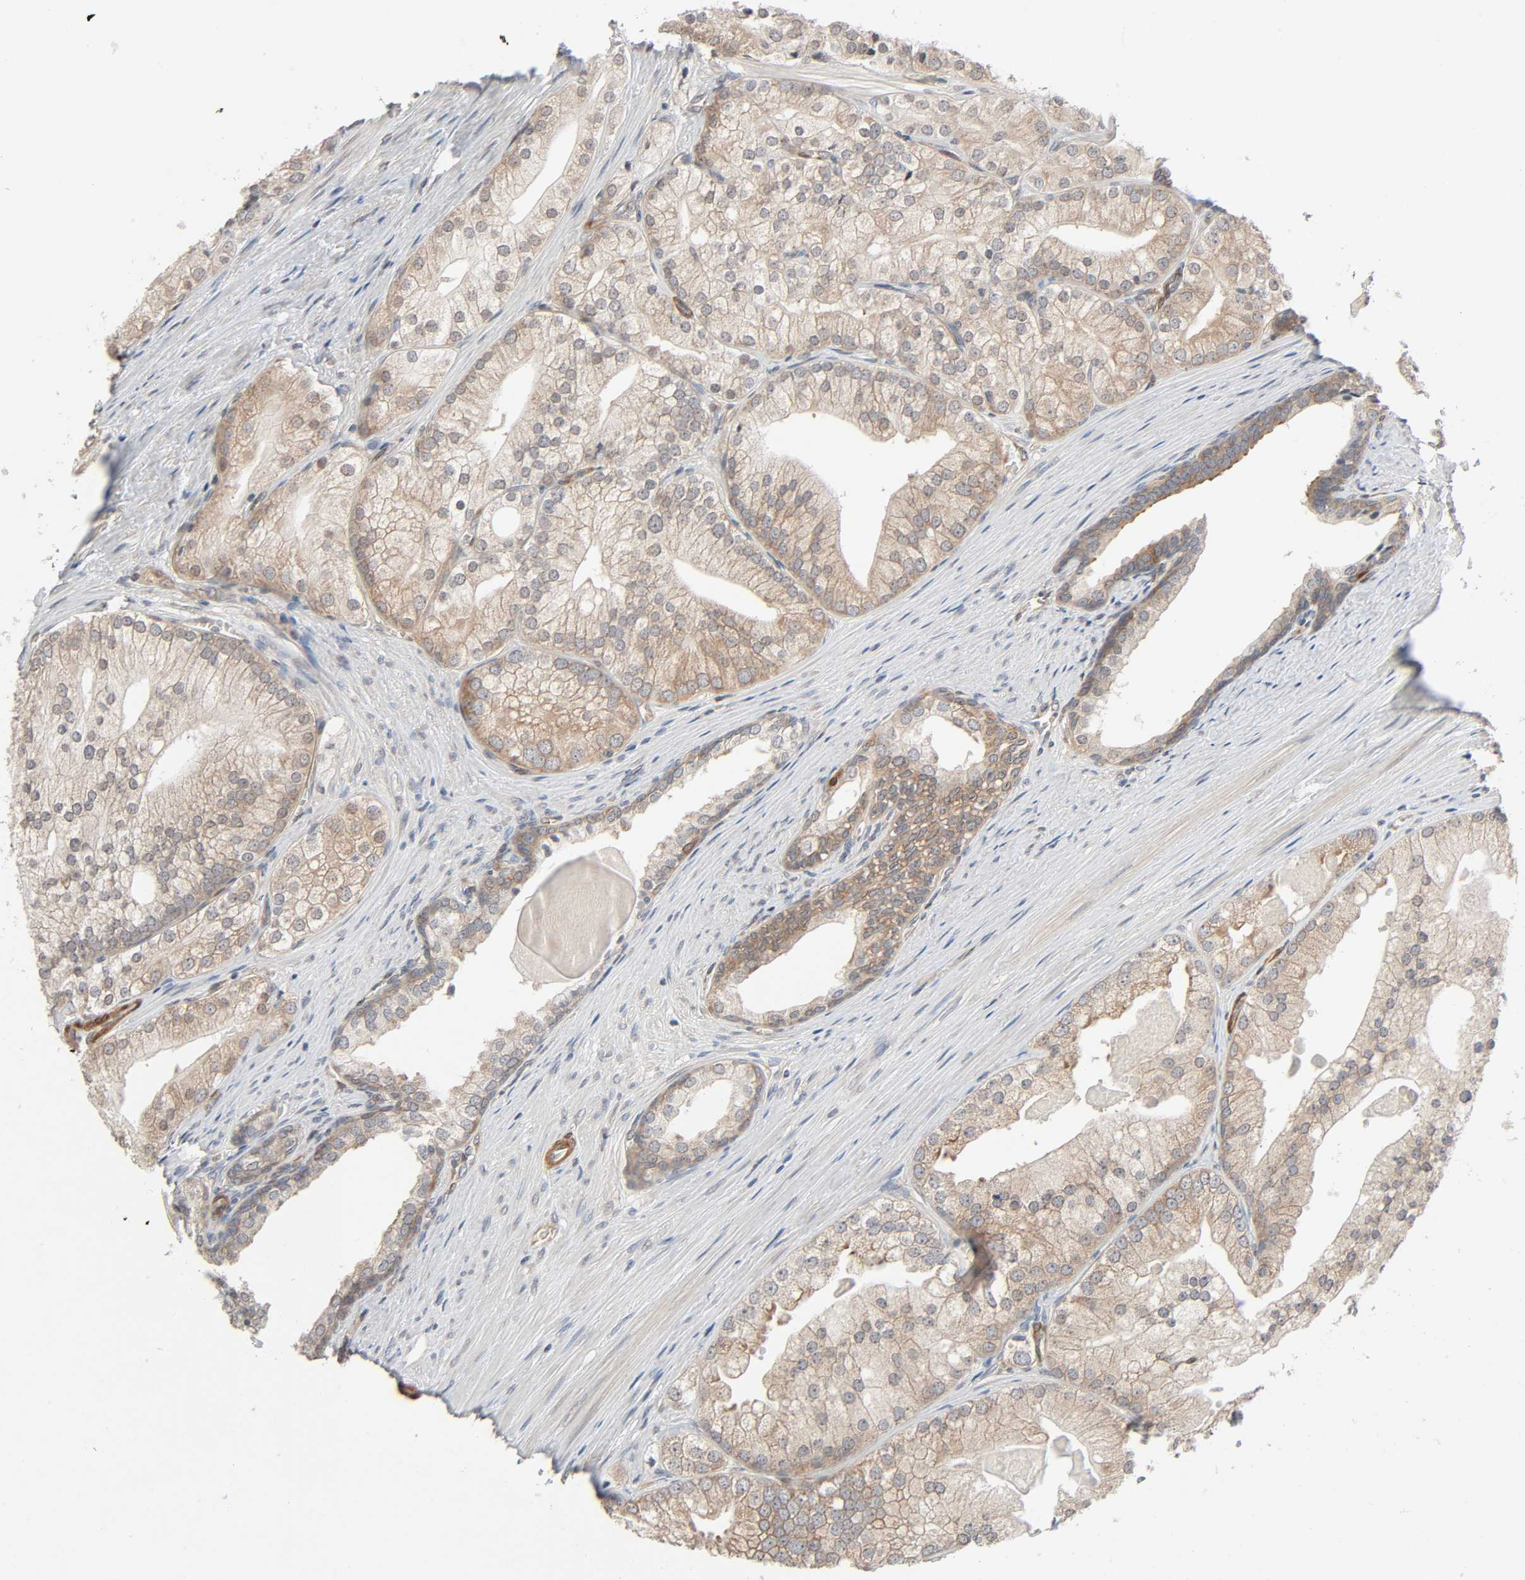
{"staining": {"intensity": "weak", "quantity": ">75%", "location": "cytoplasmic/membranous"}, "tissue": "prostate cancer", "cell_type": "Tumor cells", "image_type": "cancer", "snomed": [{"axis": "morphology", "description": "Adenocarcinoma, Low grade"}, {"axis": "topography", "description": "Prostate"}], "caption": "IHC histopathology image of human adenocarcinoma (low-grade) (prostate) stained for a protein (brown), which demonstrates low levels of weak cytoplasmic/membranous staining in approximately >75% of tumor cells.", "gene": "PTK2", "patient": {"sex": "male", "age": 69}}